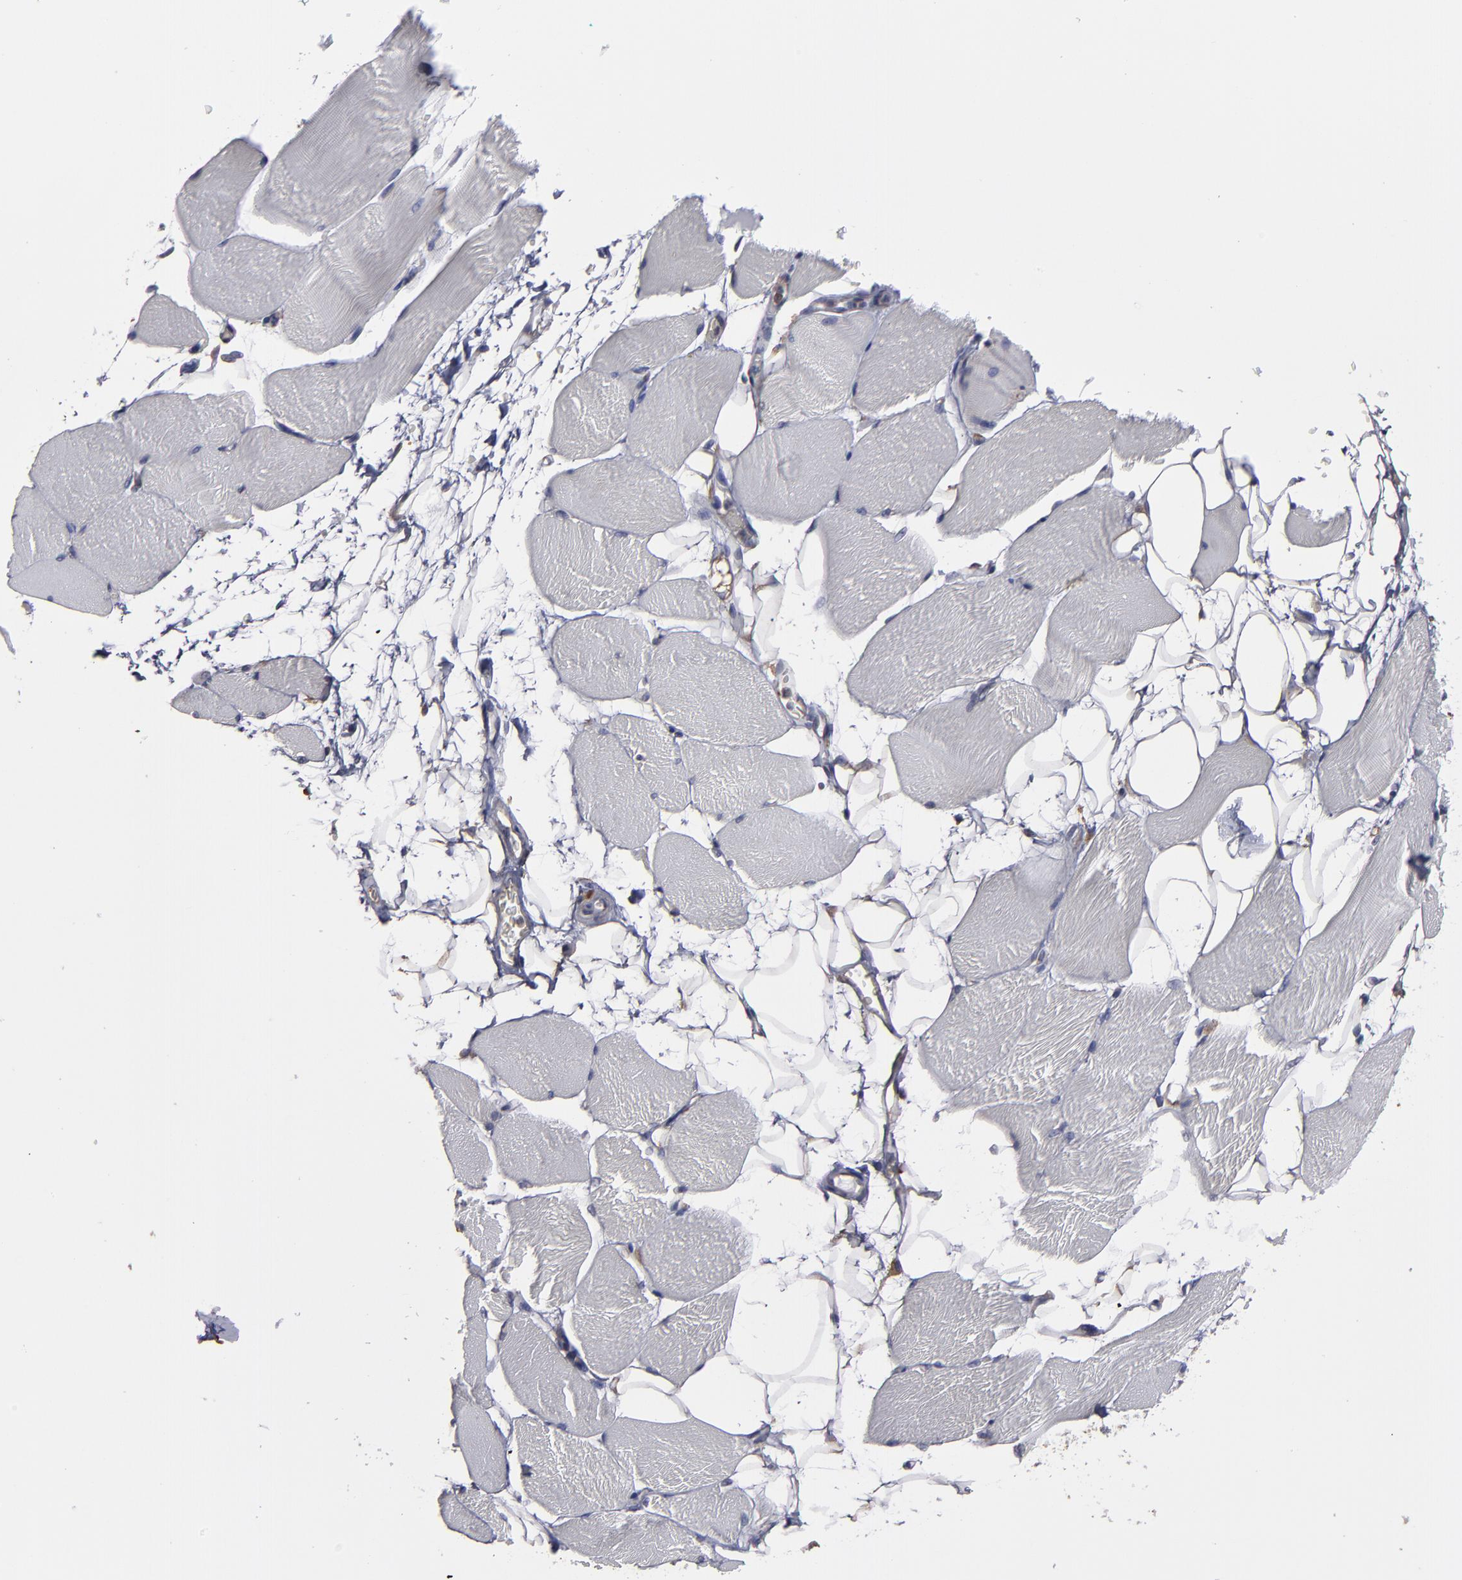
{"staining": {"intensity": "negative", "quantity": "none", "location": "none"}, "tissue": "skeletal muscle", "cell_type": "Myocytes", "image_type": "normal", "snomed": [{"axis": "morphology", "description": "Normal tissue, NOS"}, {"axis": "topography", "description": "Skeletal muscle"}, {"axis": "topography", "description": "Parathyroid gland"}], "caption": "Protein analysis of unremarkable skeletal muscle shows no significant expression in myocytes. (Immunohistochemistry (ihc), brightfield microscopy, high magnification).", "gene": "SND1", "patient": {"sex": "female", "age": 37}}